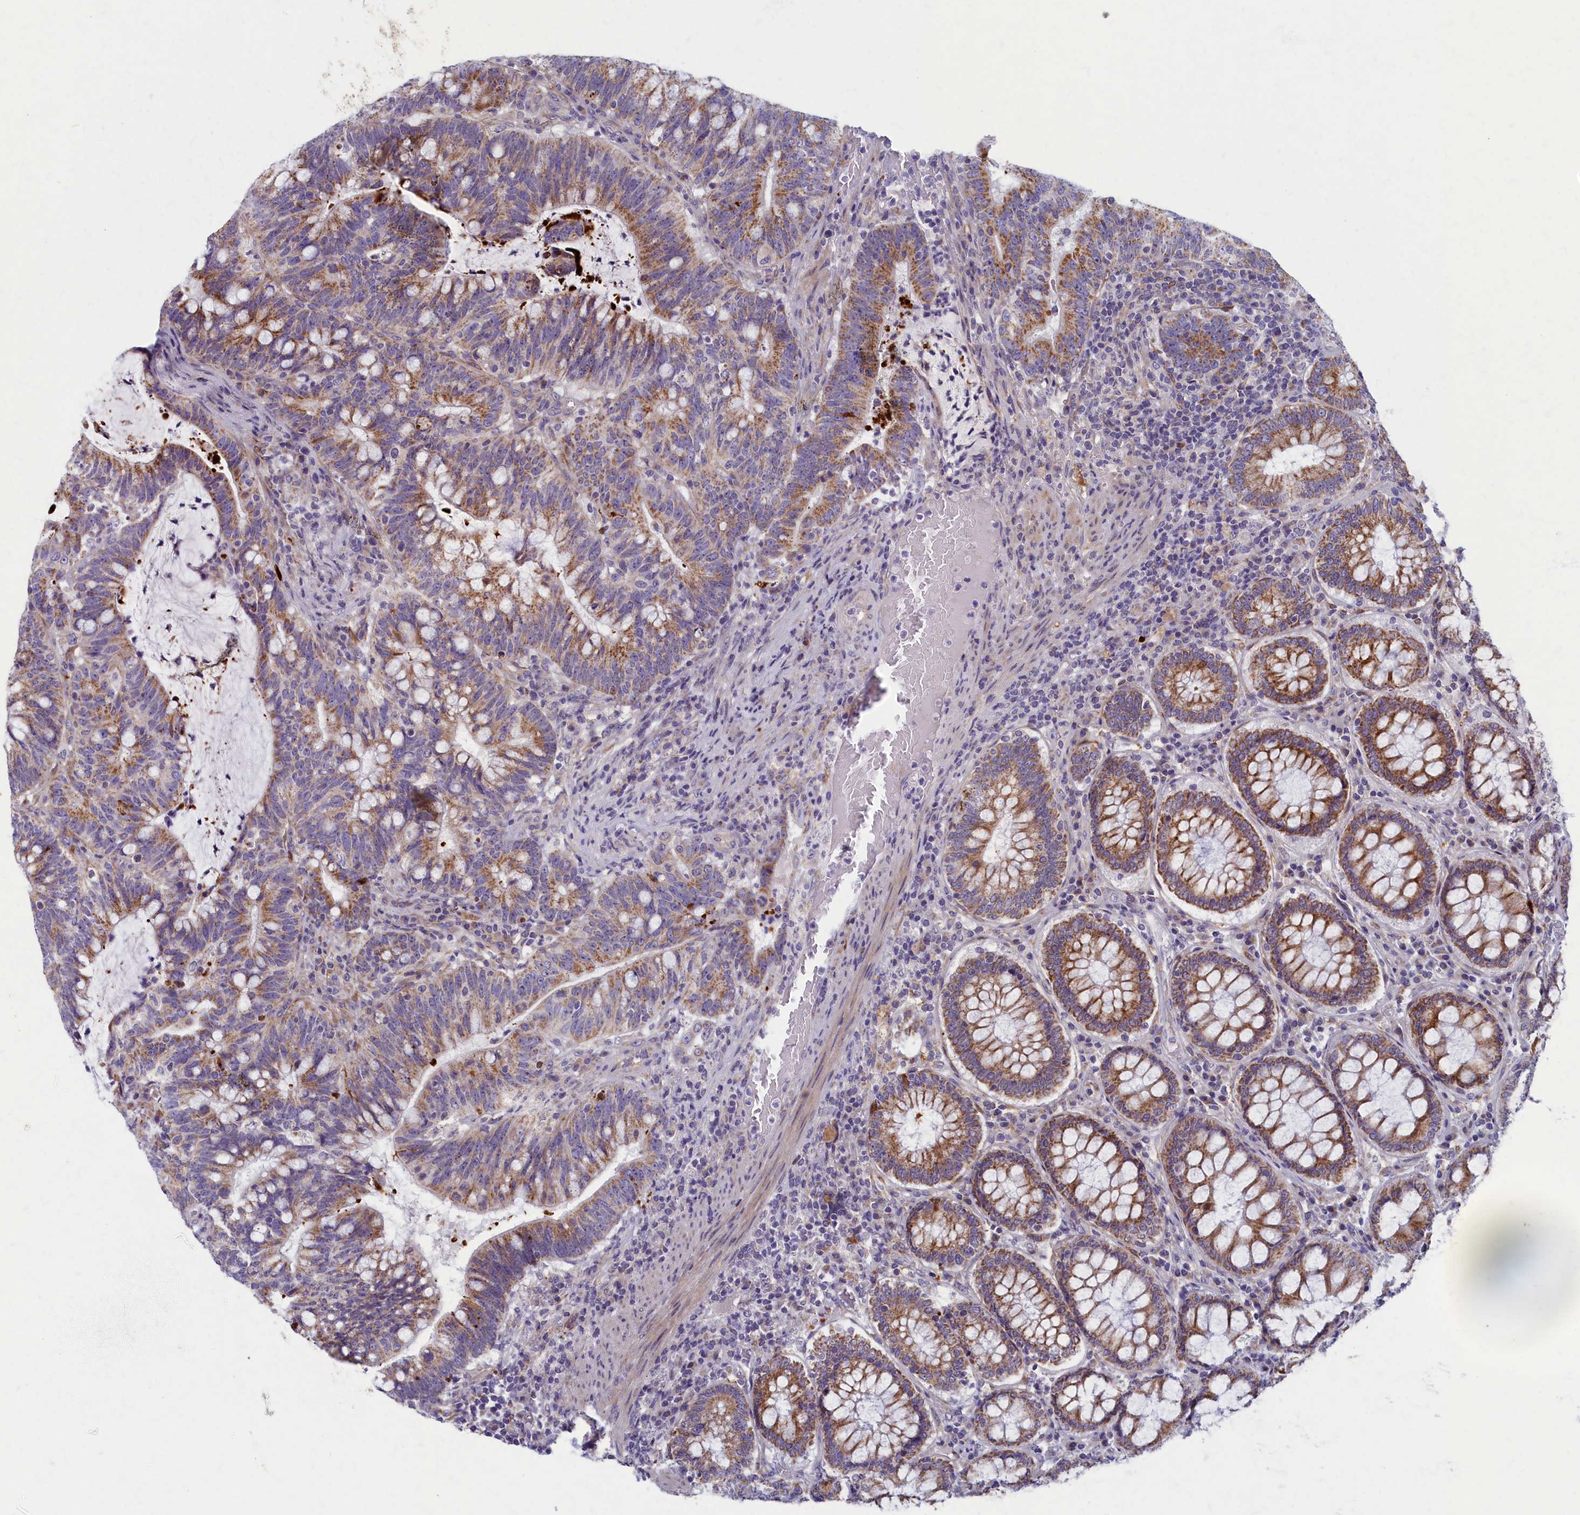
{"staining": {"intensity": "moderate", "quantity": ">75%", "location": "cytoplasmic/membranous"}, "tissue": "colorectal cancer", "cell_type": "Tumor cells", "image_type": "cancer", "snomed": [{"axis": "morphology", "description": "Adenocarcinoma, NOS"}, {"axis": "topography", "description": "Colon"}], "caption": "Immunohistochemistry (IHC) (DAB (3,3'-diaminobenzidine)) staining of human colorectal cancer demonstrates moderate cytoplasmic/membranous protein positivity in about >75% of tumor cells.", "gene": "MRPS25", "patient": {"sex": "female", "age": 66}}